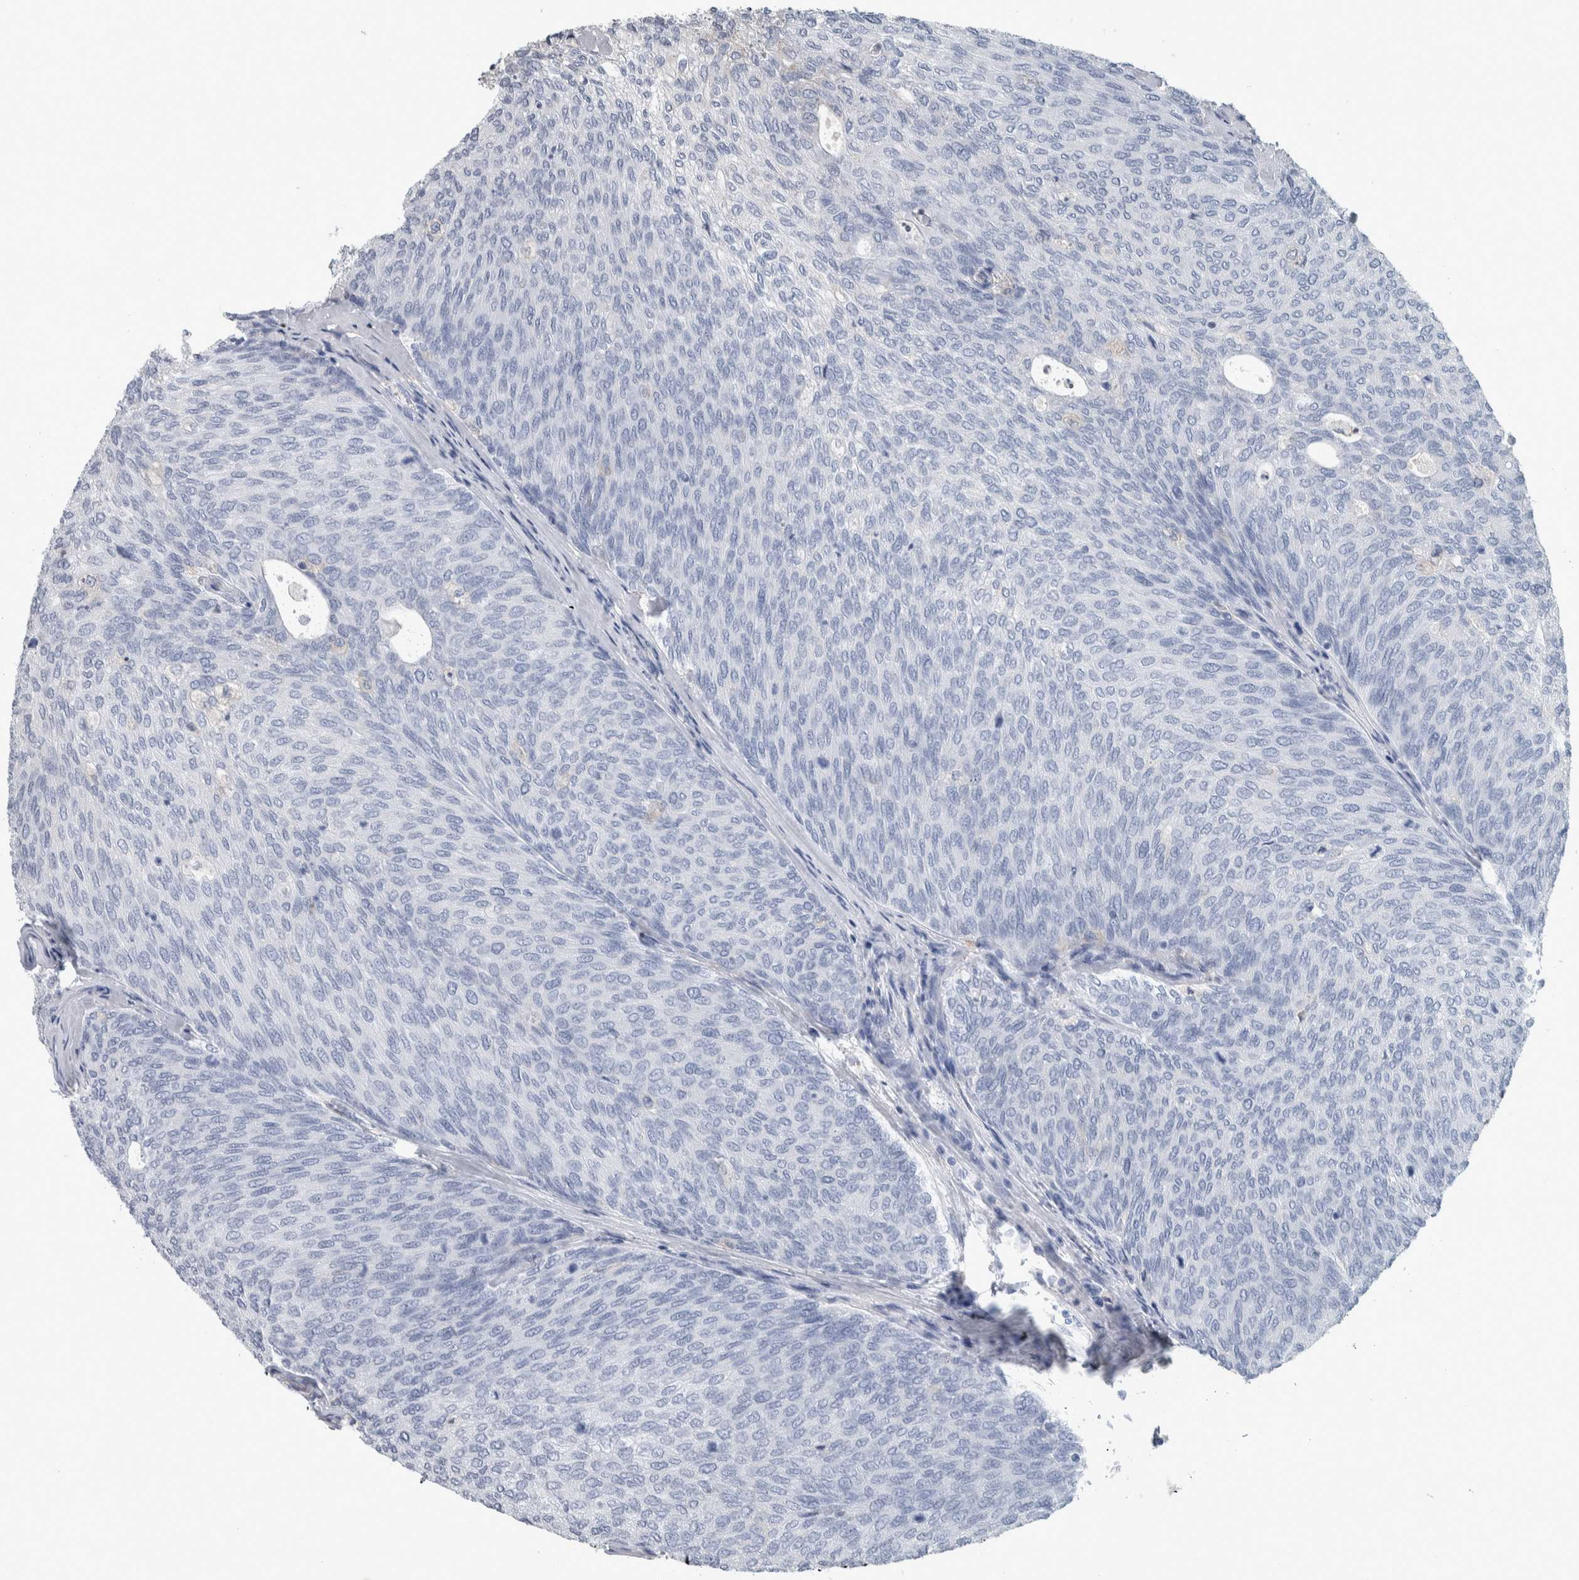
{"staining": {"intensity": "negative", "quantity": "none", "location": "none"}, "tissue": "urothelial cancer", "cell_type": "Tumor cells", "image_type": "cancer", "snomed": [{"axis": "morphology", "description": "Urothelial carcinoma, Low grade"}, {"axis": "topography", "description": "Urinary bladder"}], "caption": "Tumor cells show no significant protein expression in urothelial cancer.", "gene": "SKAP2", "patient": {"sex": "female", "age": 79}}